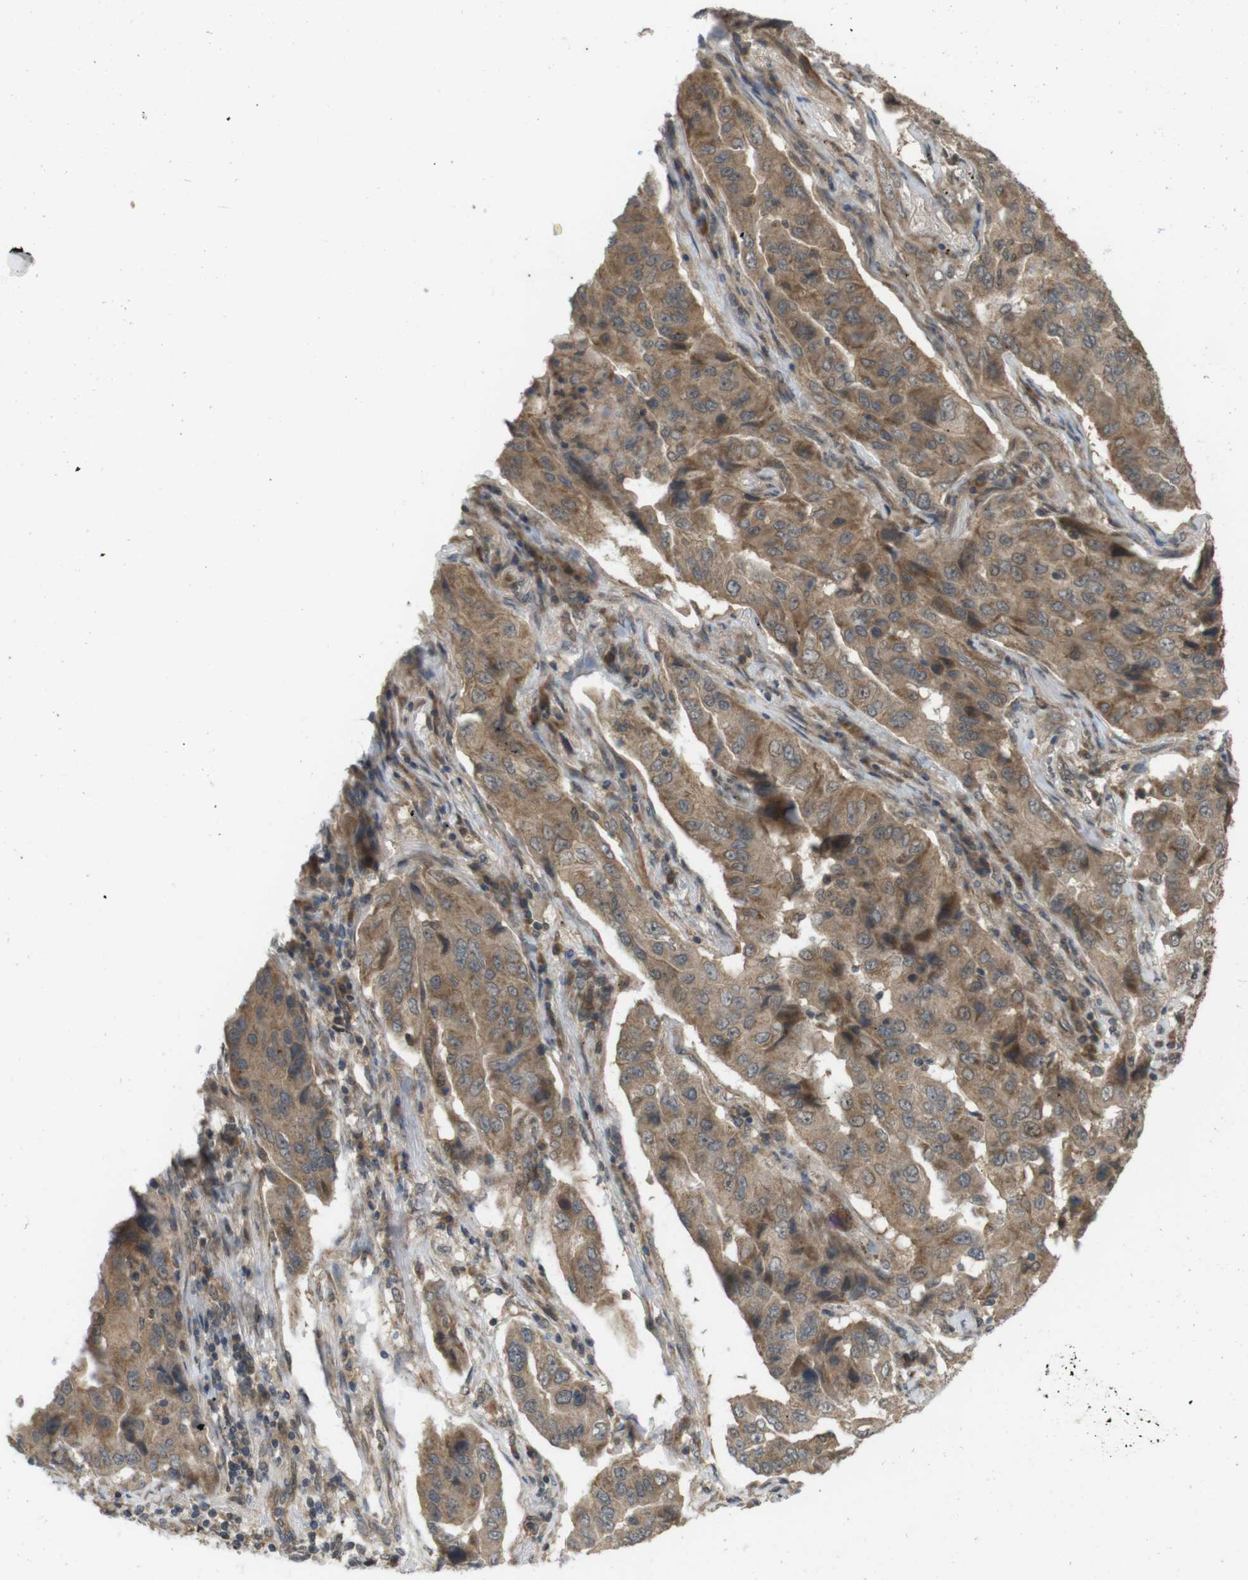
{"staining": {"intensity": "weak", "quantity": ">75%", "location": "cytoplasmic/membranous"}, "tissue": "lung cancer", "cell_type": "Tumor cells", "image_type": "cancer", "snomed": [{"axis": "morphology", "description": "Adenocarcinoma, NOS"}, {"axis": "topography", "description": "Lung"}], "caption": "Immunohistochemistry (IHC) image of neoplastic tissue: human adenocarcinoma (lung) stained using immunohistochemistry (IHC) demonstrates low levels of weak protein expression localized specifically in the cytoplasmic/membranous of tumor cells, appearing as a cytoplasmic/membranous brown color.", "gene": "RNF130", "patient": {"sex": "female", "age": 65}}